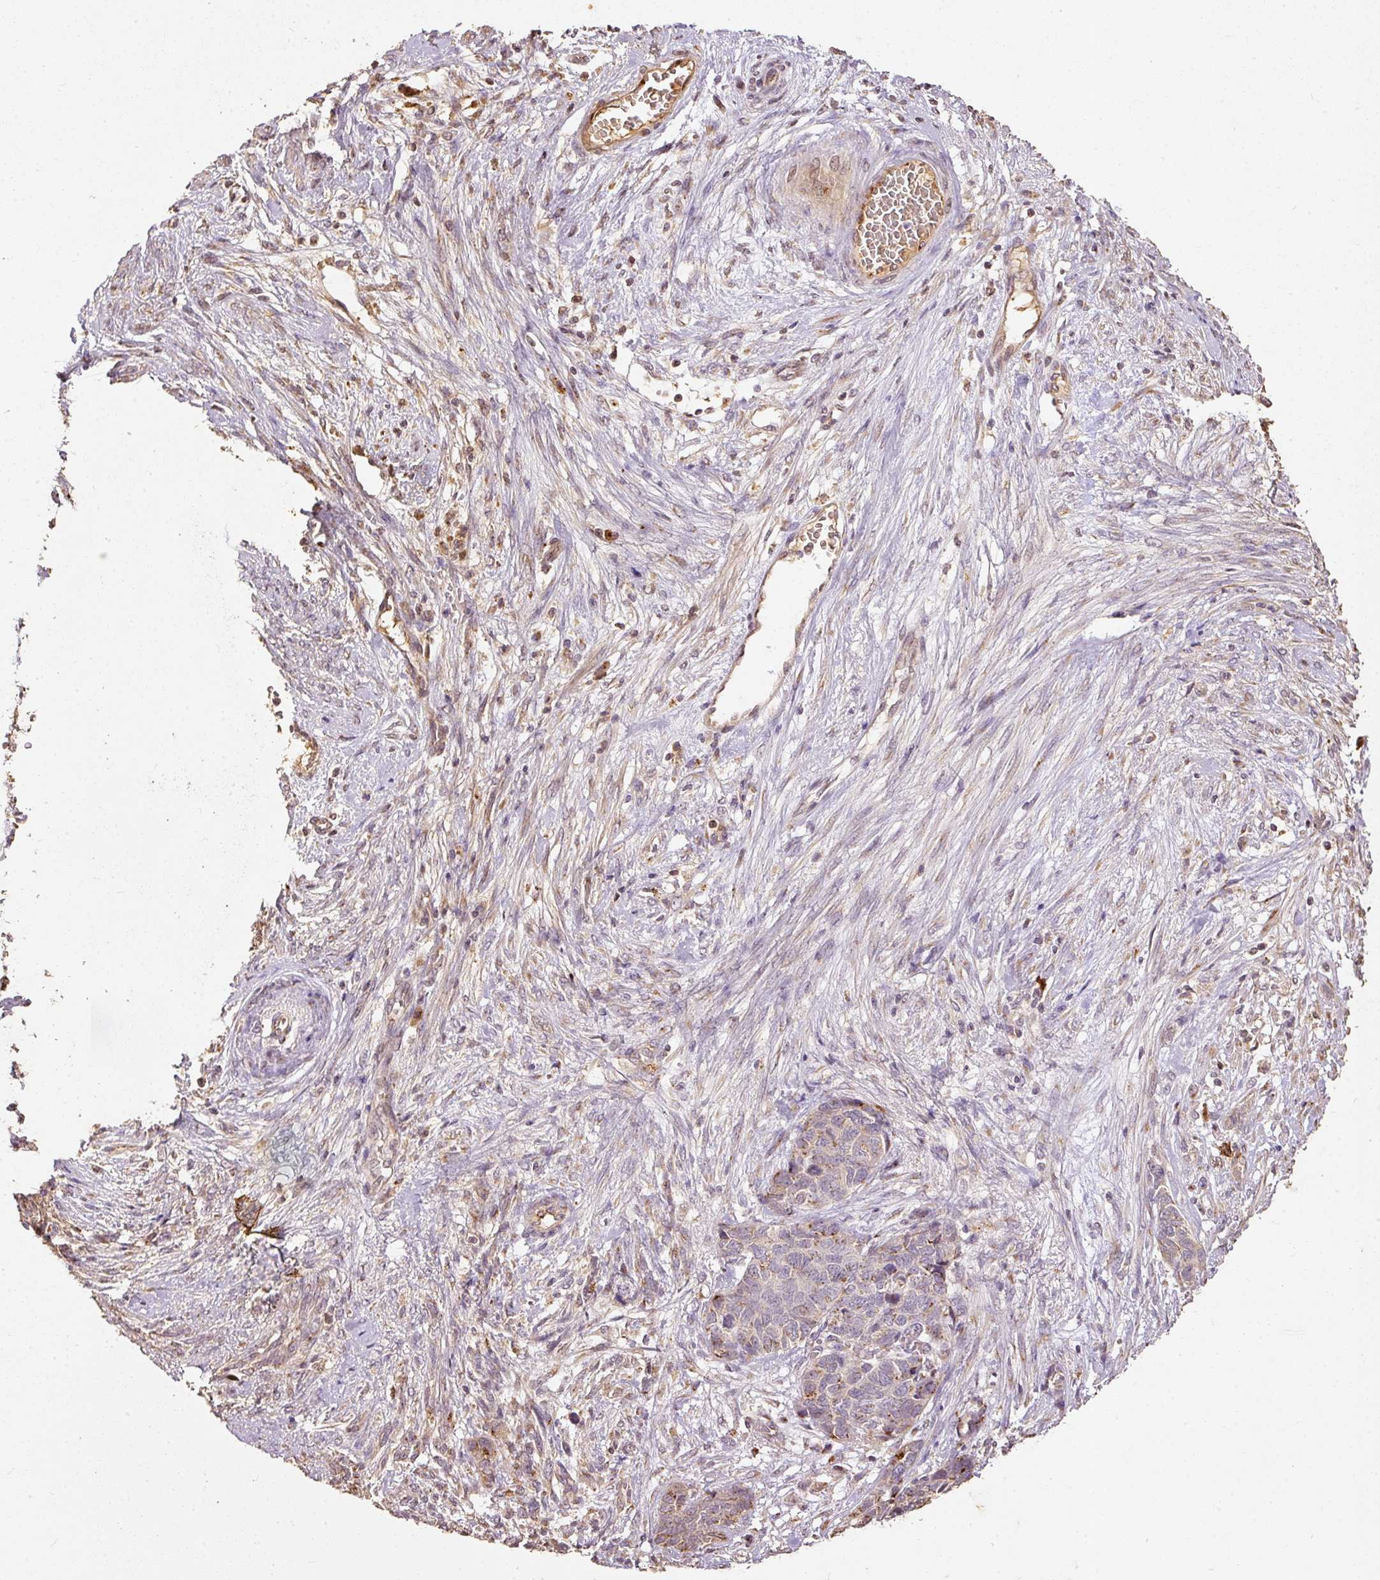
{"staining": {"intensity": "moderate", "quantity": ">75%", "location": "cytoplasmic/membranous"}, "tissue": "cervical cancer", "cell_type": "Tumor cells", "image_type": "cancer", "snomed": [{"axis": "morphology", "description": "Squamous cell carcinoma, NOS"}, {"axis": "topography", "description": "Cervix"}], "caption": "Immunohistochemical staining of cervical cancer displays medium levels of moderate cytoplasmic/membranous positivity in approximately >75% of tumor cells.", "gene": "FUT8", "patient": {"sex": "female", "age": 63}}